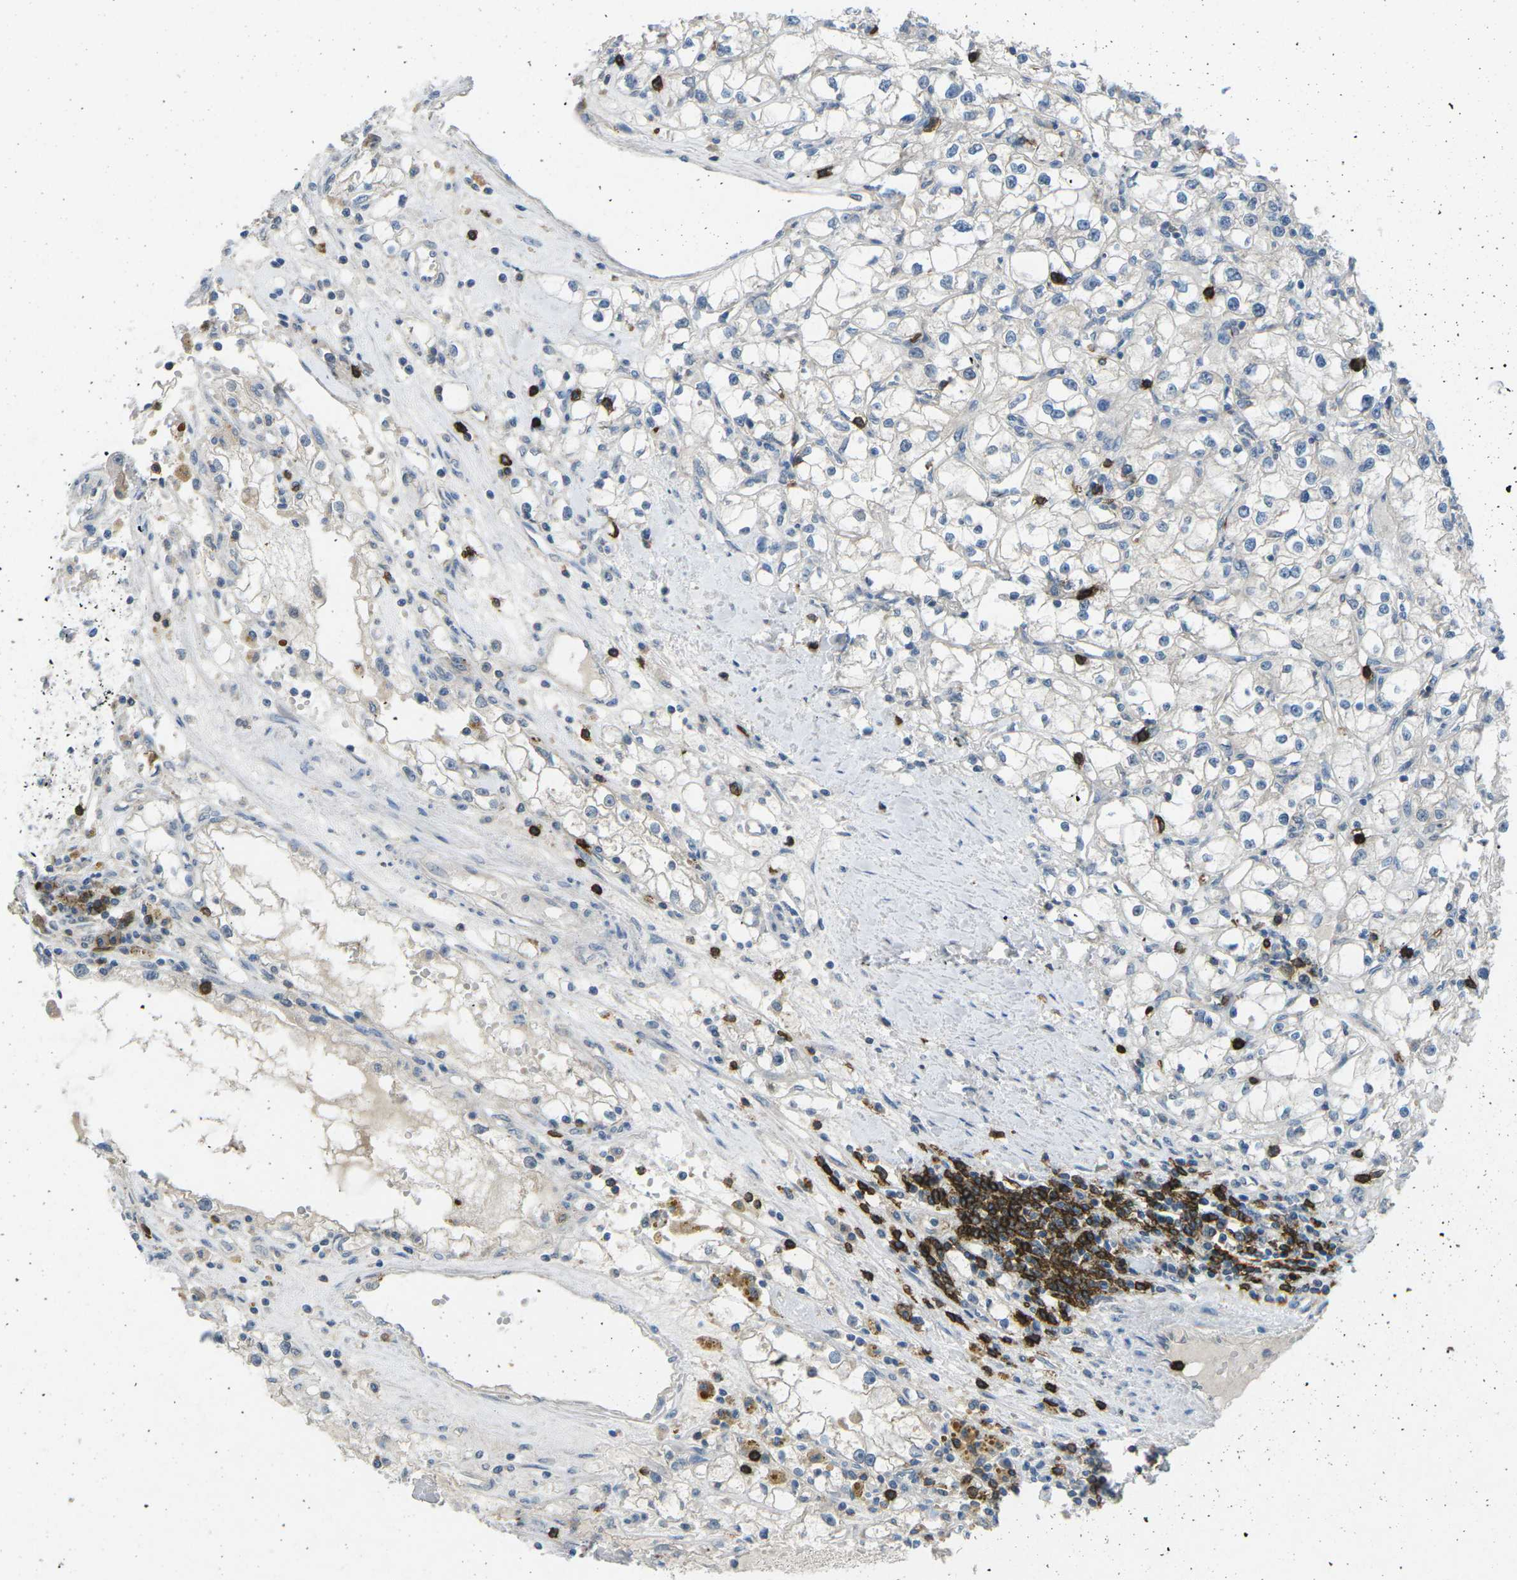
{"staining": {"intensity": "negative", "quantity": "none", "location": "none"}, "tissue": "renal cancer", "cell_type": "Tumor cells", "image_type": "cancer", "snomed": [{"axis": "morphology", "description": "Adenocarcinoma, NOS"}, {"axis": "topography", "description": "Kidney"}], "caption": "Tumor cells show no significant expression in renal cancer (adenocarcinoma).", "gene": "CD19", "patient": {"sex": "male", "age": 56}}